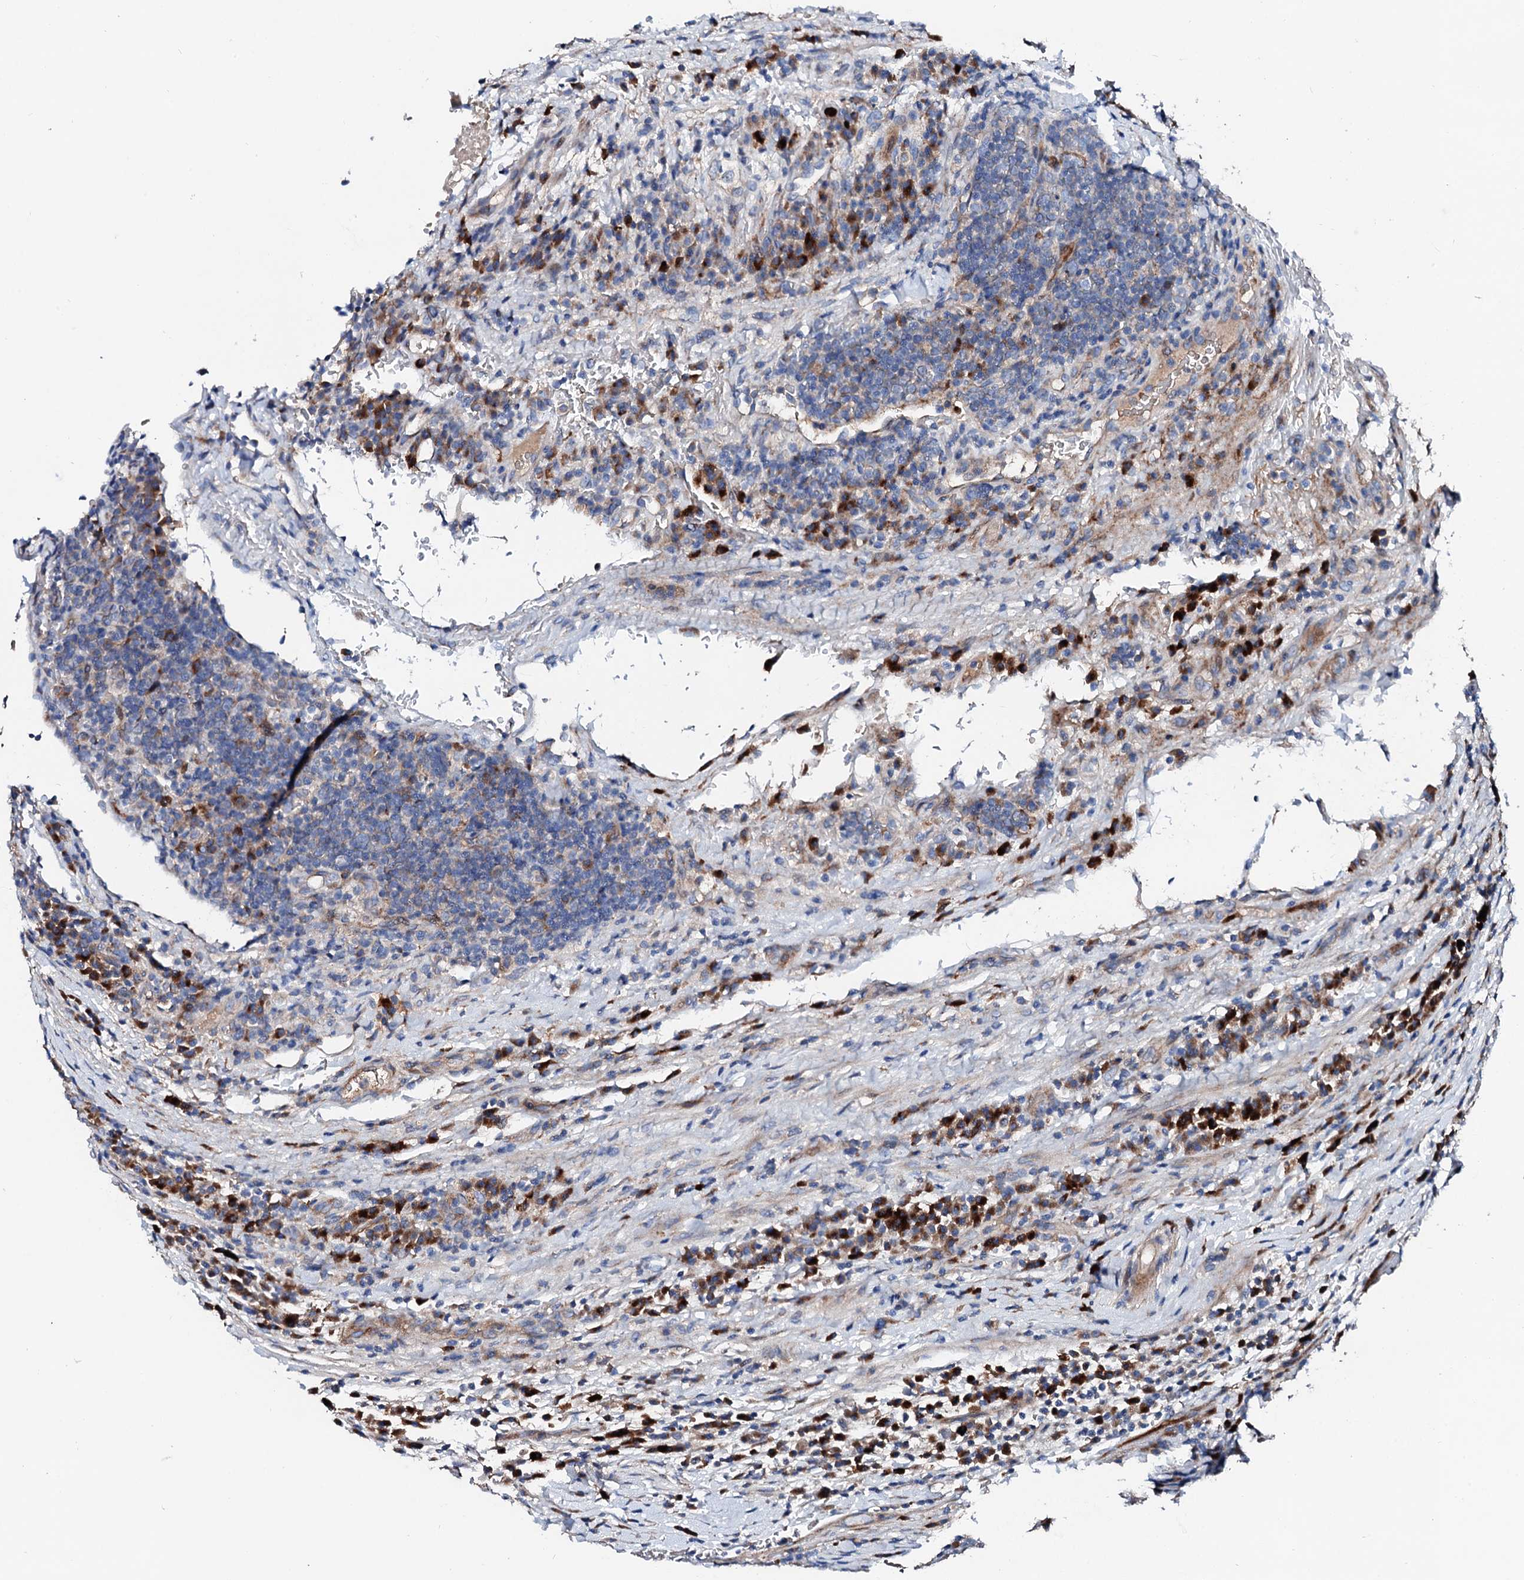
{"staining": {"intensity": "negative", "quantity": "none", "location": "none"}, "tissue": "head and neck cancer", "cell_type": "Tumor cells", "image_type": "cancer", "snomed": [{"axis": "morphology", "description": "Squamous cell carcinoma, NOS"}, {"axis": "morphology", "description": "Squamous cell carcinoma, metastatic, NOS"}, {"axis": "topography", "description": "Lymph node"}, {"axis": "topography", "description": "Head-Neck"}], "caption": "Histopathology image shows no protein positivity in tumor cells of head and neck metastatic squamous cell carcinoma tissue.", "gene": "SLC10A7", "patient": {"sex": "male", "age": 62}}